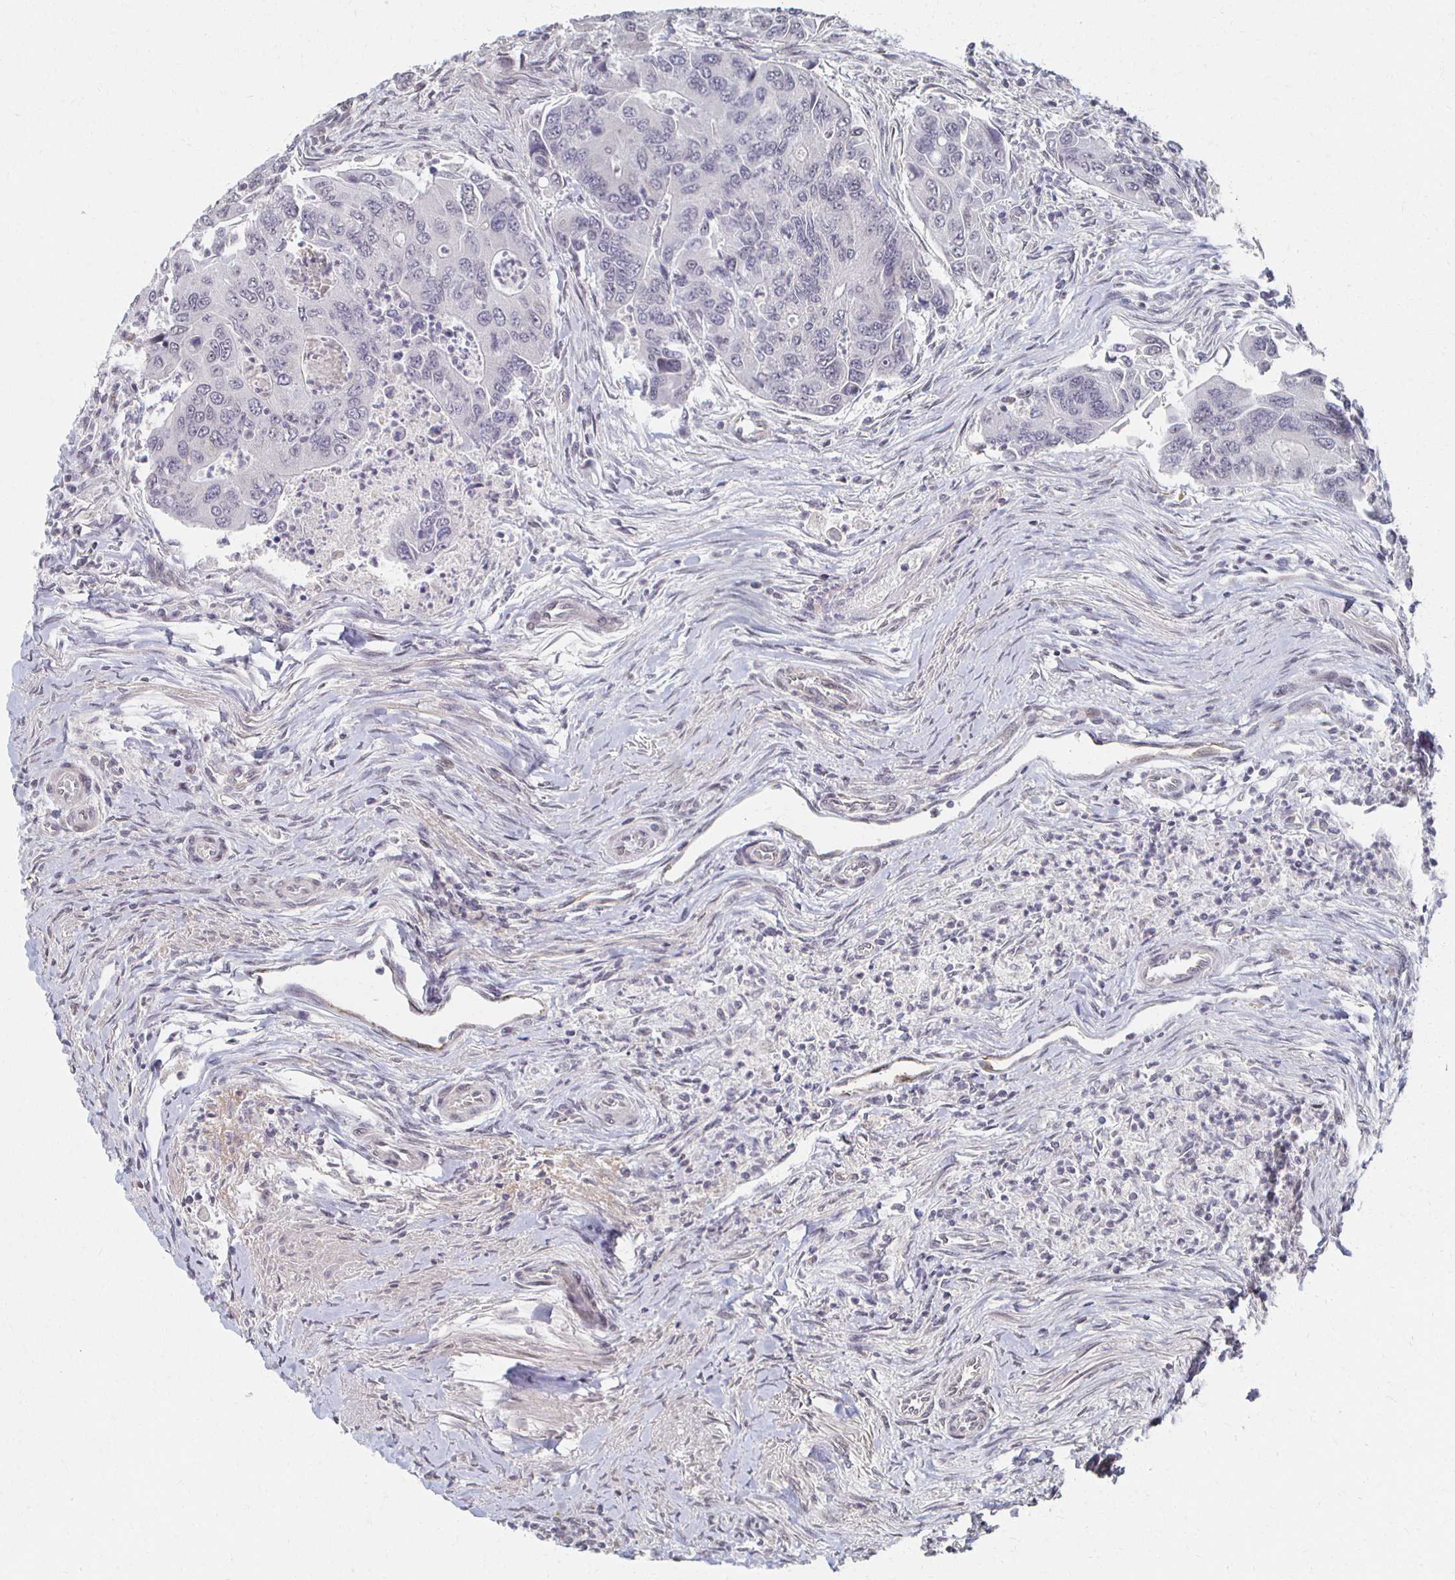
{"staining": {"intensity": "negative", "quantity": "none", "location": "none"}, "tissue": "colorectal cancer", "cell_type": "Tumor cells", "image_type": "cancer", "snomed": [{"axis": "morphology", "description": "Adenocarcinoma, NOS"}, {"axis": "topography", "description": "Colon"}], "caption": "A high-resolution photomicrograph shows immunohistochemistry (IHC) staining of colorectal cancer (adenocarcinoma), which exhibits no significant staining in tumor cells.", "gene": "DAB1", "patient": {"sex": "female", "age": 67}}